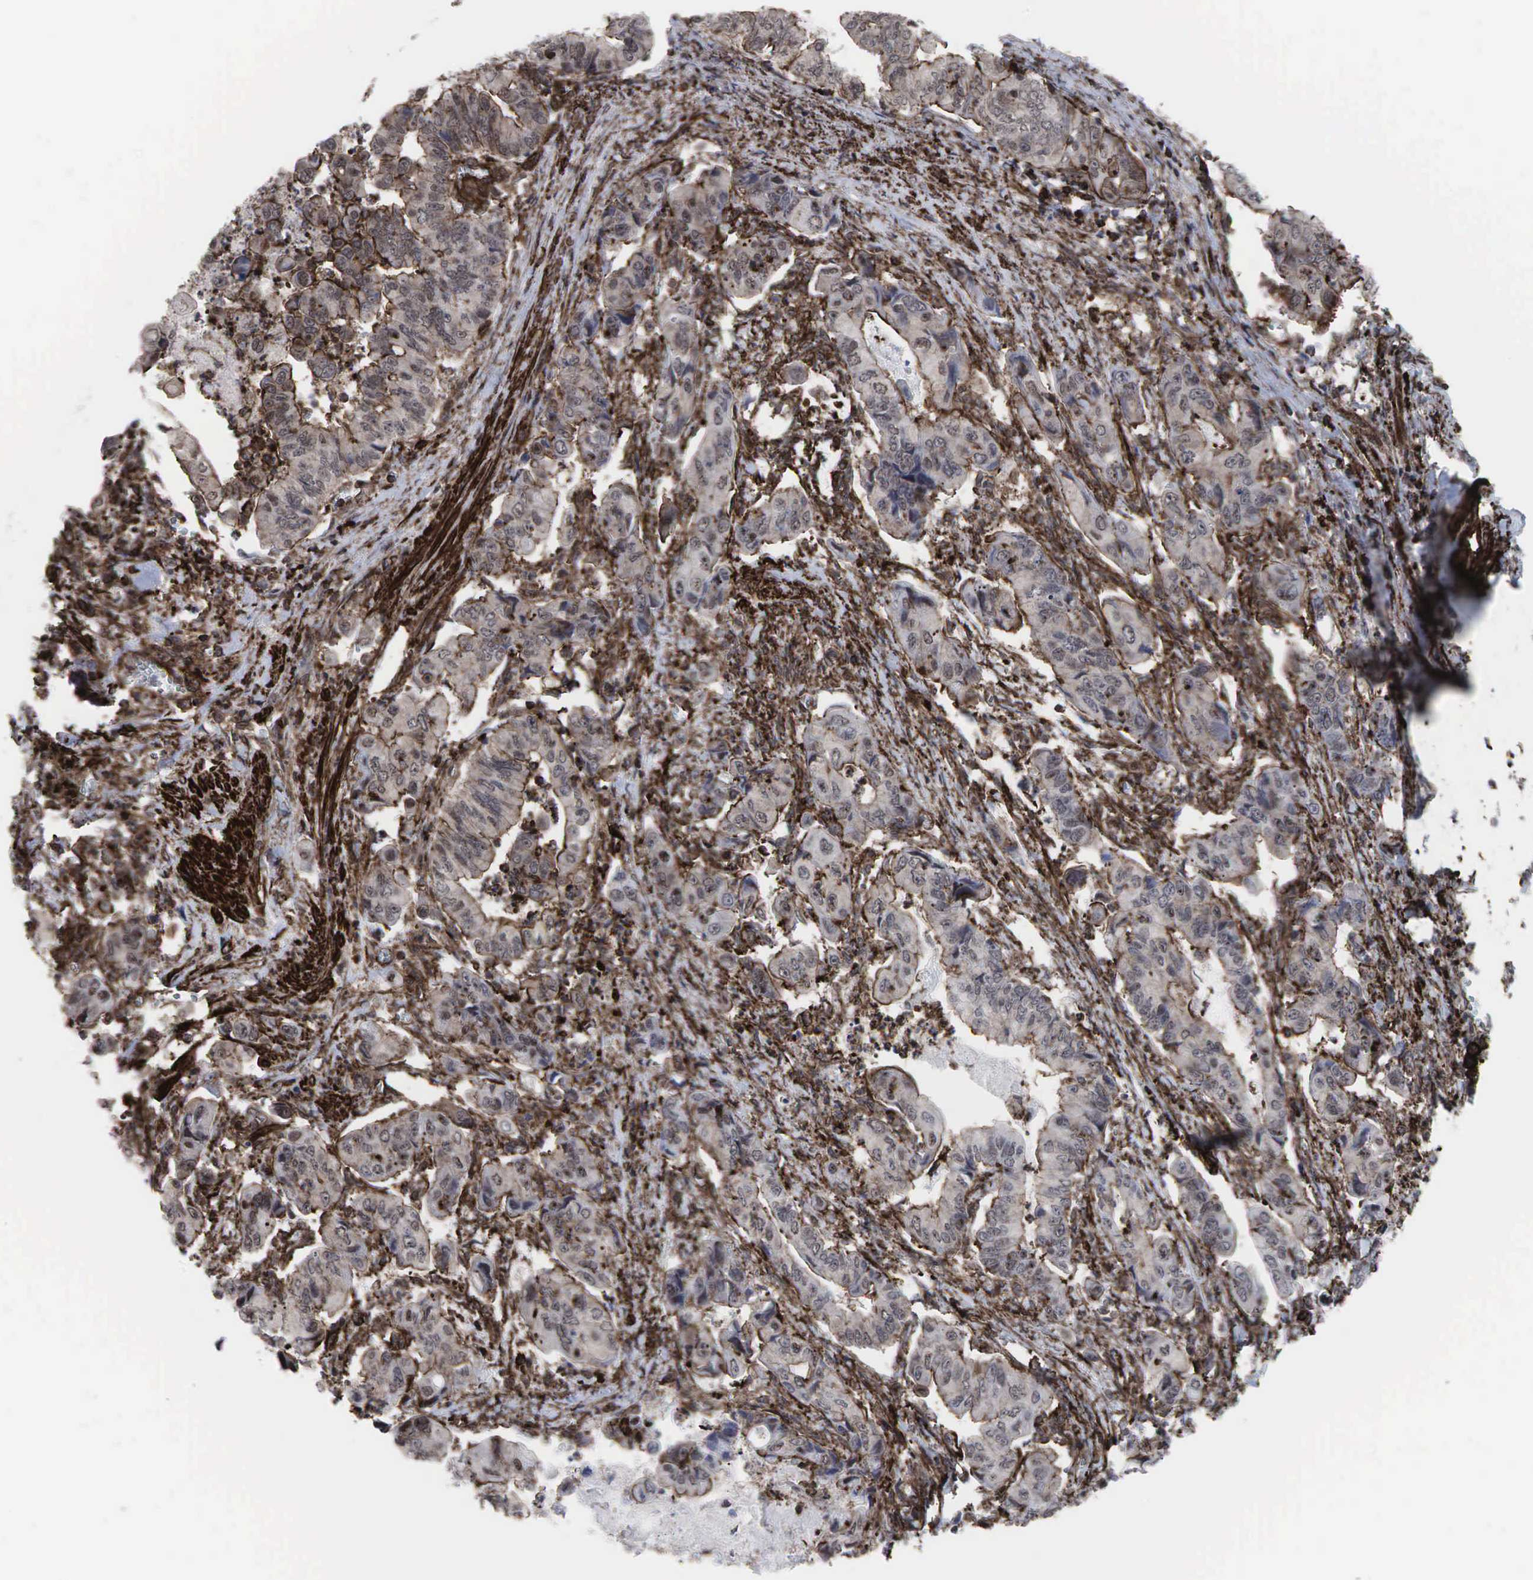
{"staining": {"intensity": "weak", "quantity": ">75%", "location": "cytoplasmic/membranous"}, "tissue": "stomach cancer", "cell_type": "Tumor cells", "image_type": "cancer", "snomed": [{"axis": "morphology", "description": "Adenocarcinoma, NOS"}, {"axis": "topography", "description": "Stomach, upper"}], "caption": "Tumor cells reveal low levels of weak cytoplasmic/membranous staining in about >75% of cells in stomach cancer.", "gene": "GPRASP1", "patient": {"sex": "male", "age": 80}}